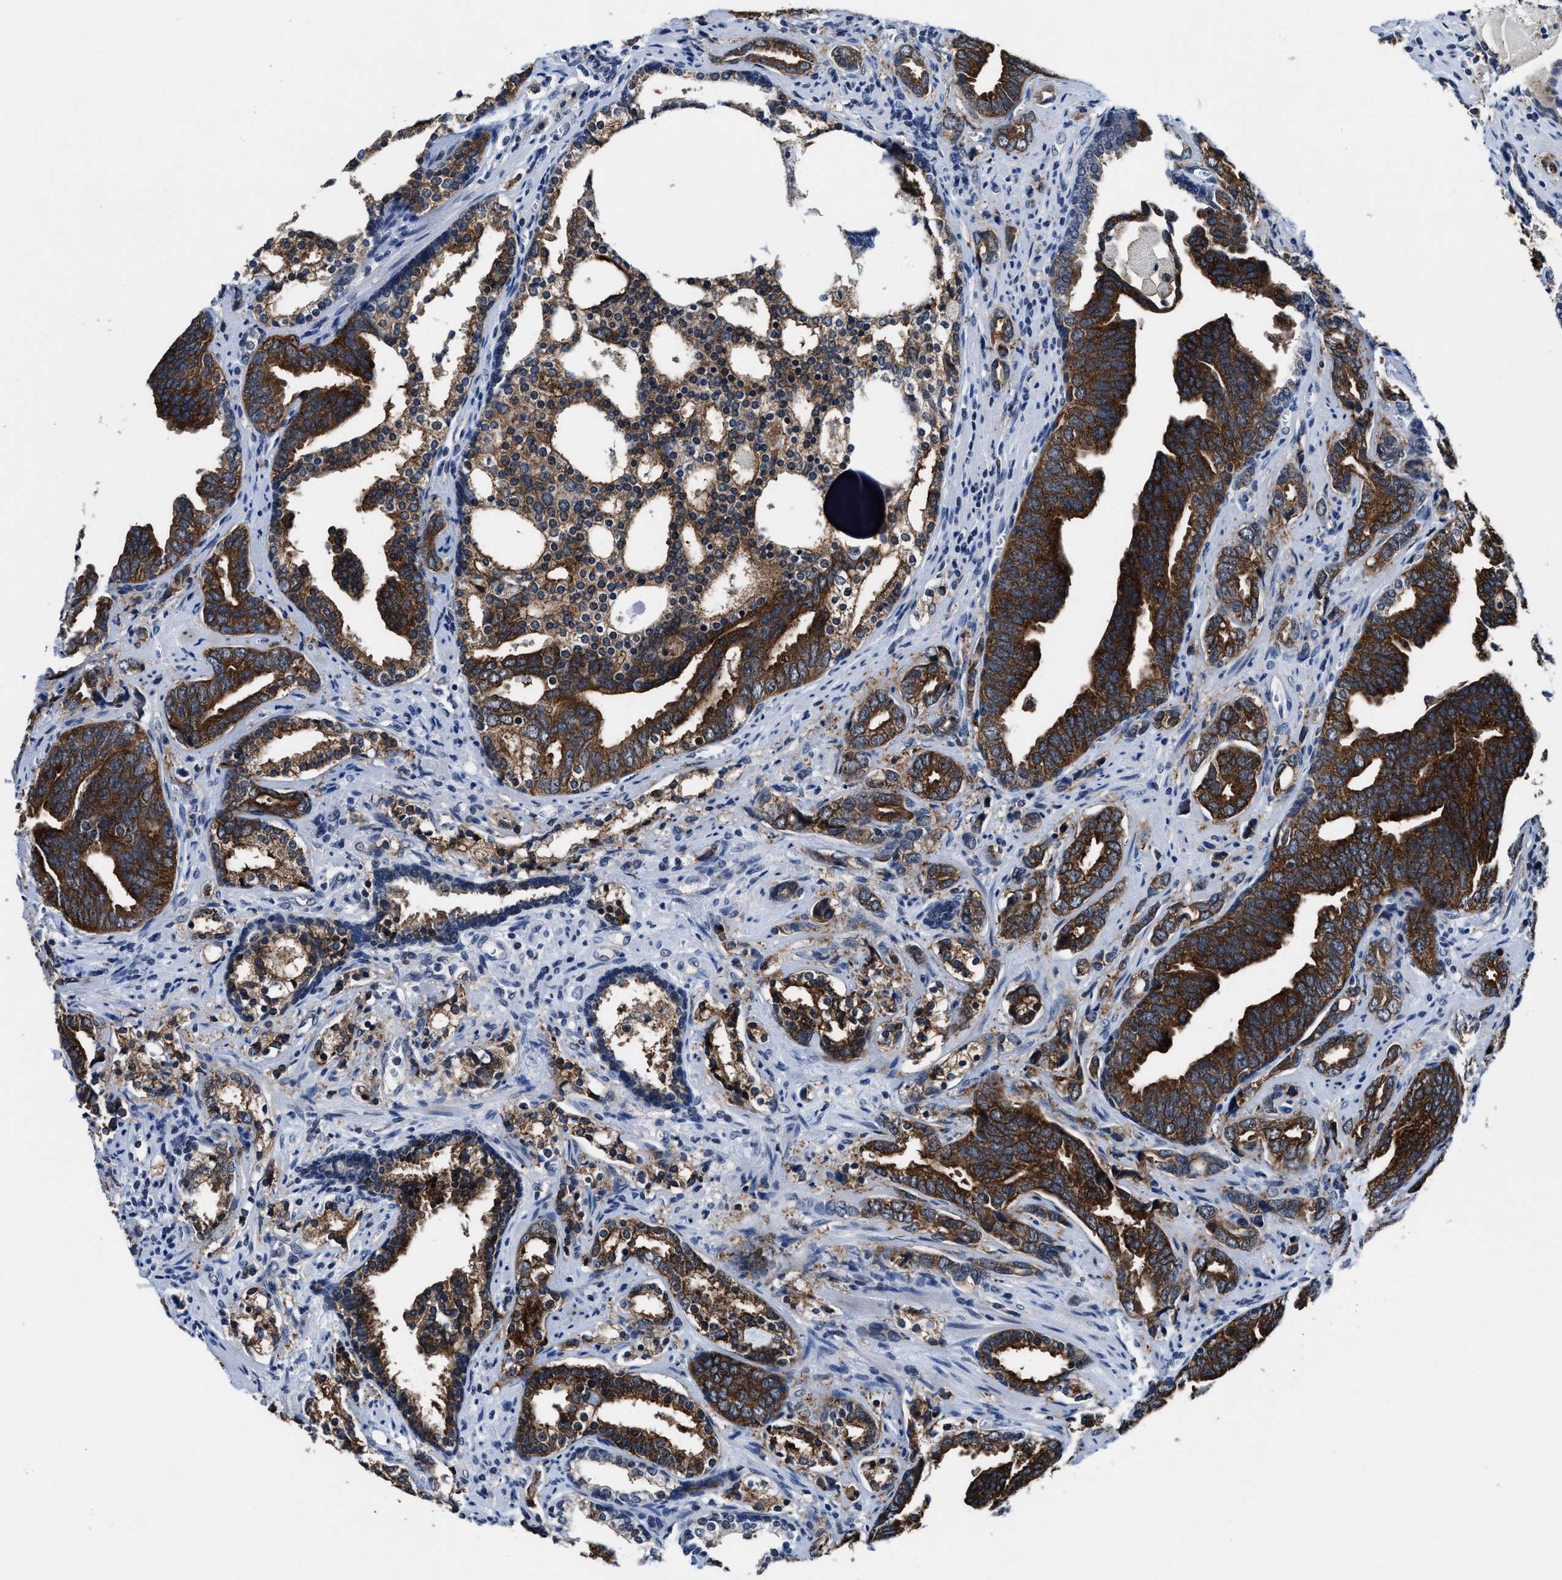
{"staining": {"intensity": "strong", "quantity": ">75%", "location": "cytoplasmic/membranous"}, "tissue": "prostate cancer", "cell_type": "Tumor cells", "image_type": "cancer", "snomed": [{"axis": "morphology", "description": "Adenocarcinoma, Medium grade"}, {"axis": "topography", "description": "Prostate"}], "caption": "A high-resolution image shows immunohistochemistry staining of prostate cancer (medium-grade adenocarcinoma), which demonstrates strong cytoplasmic/membranous positivity in about >75% of tumor cells. (IHC, brightfield microscopy, high magnification).", "gene": "MARCKSL1", "patient": {"sex": "male", "age": 67}}